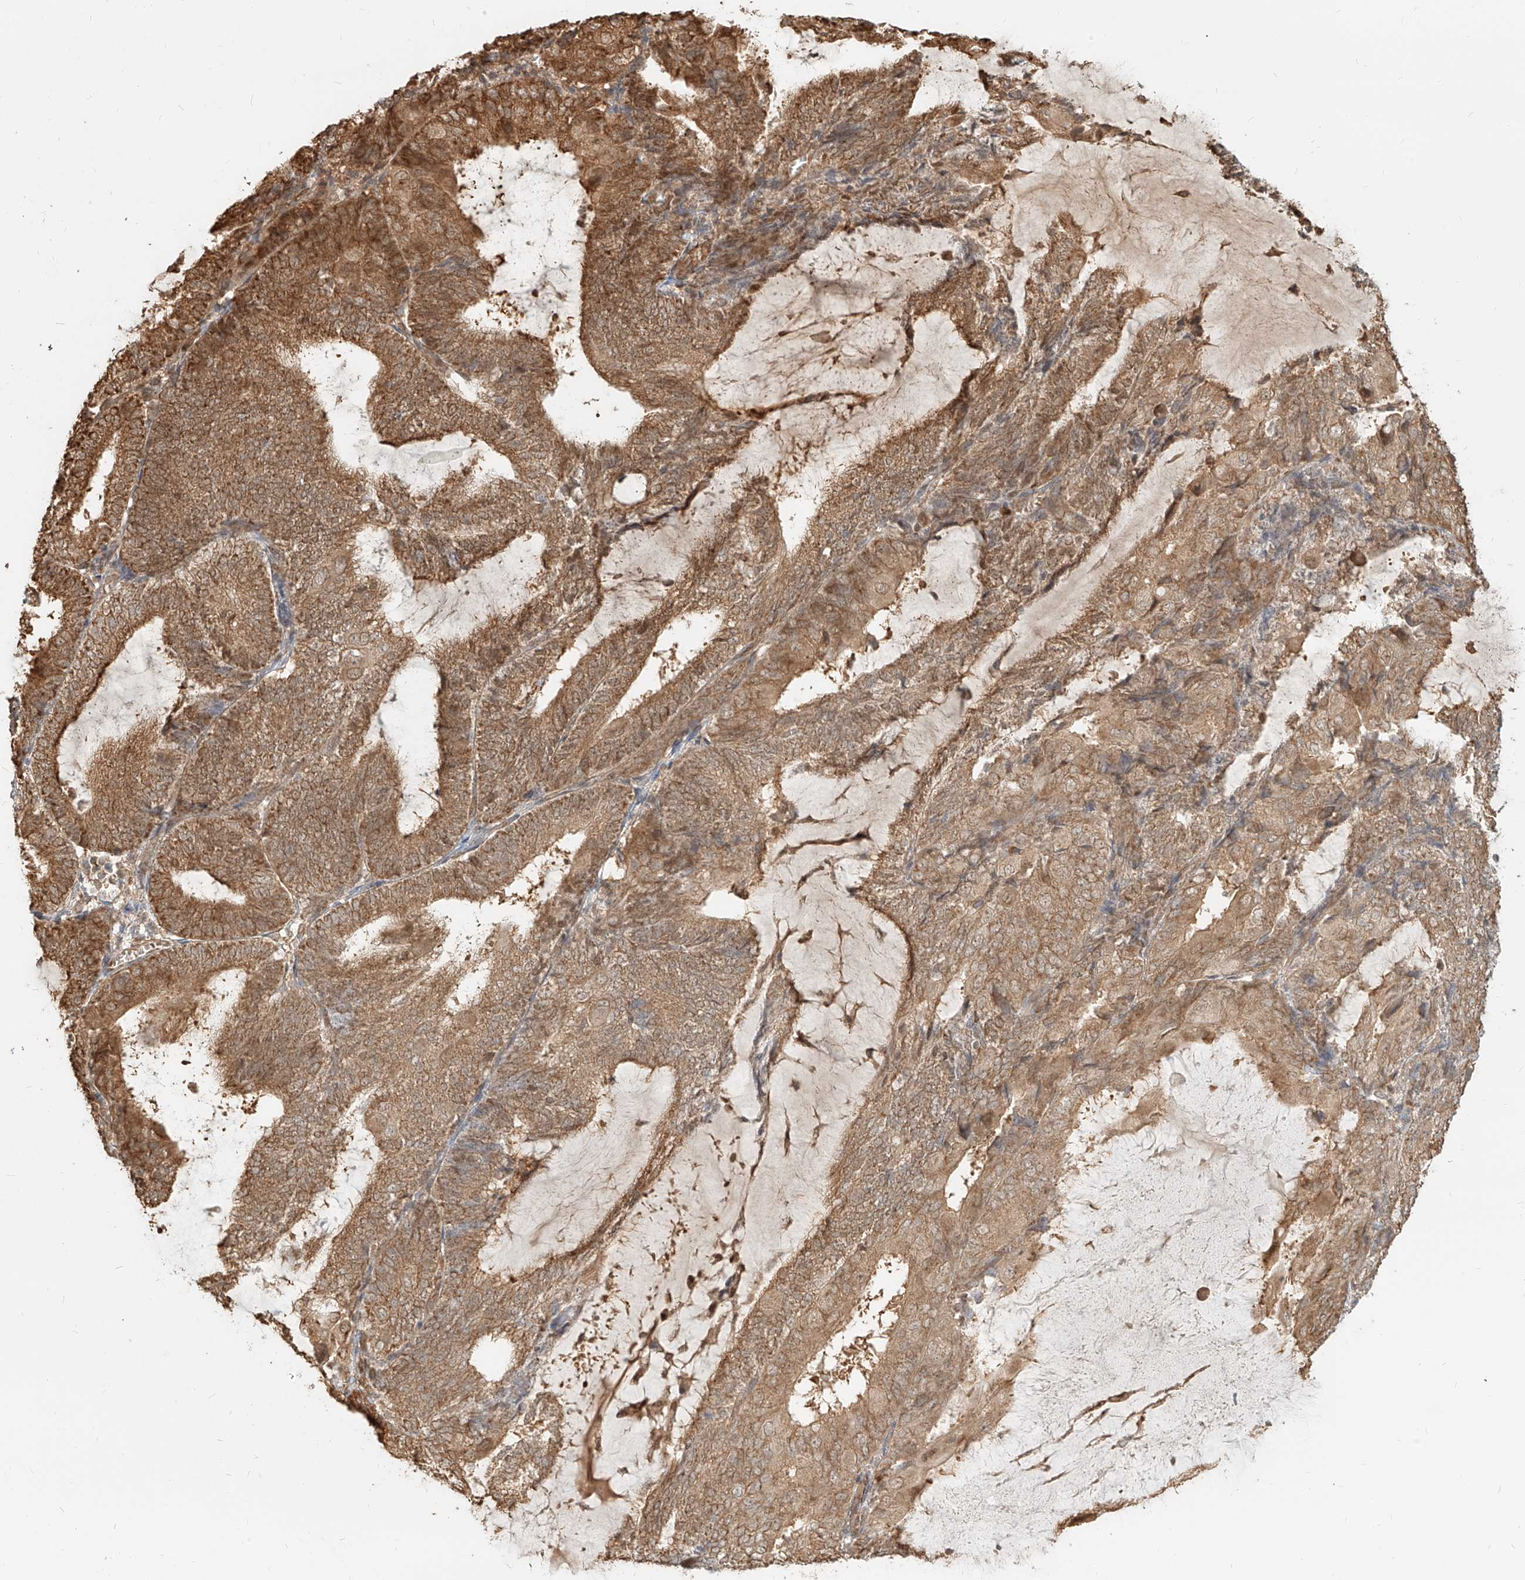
{"staining": {"intensity": "moderate", "quantity": ">75%", "location": "cytoplasmic/membranous"}, "tissue": "endometrial cancer", "cell_type": "Tumor cells", "image_type": "cancer", "snomed": [{"axis": "morphology", "description": "Adenocarcinoma, NOS"}, {"axis": "topography", "description": "Endometrium"}], "caption": "An image of human endometrial cancer (adenocarcinoma) stained for a protein demonstrates moderate cytoplasmic/membranous brown staining in tumor cells.", "gene": "UBE2K", "patient": {"sex": "female", "age": 81}}